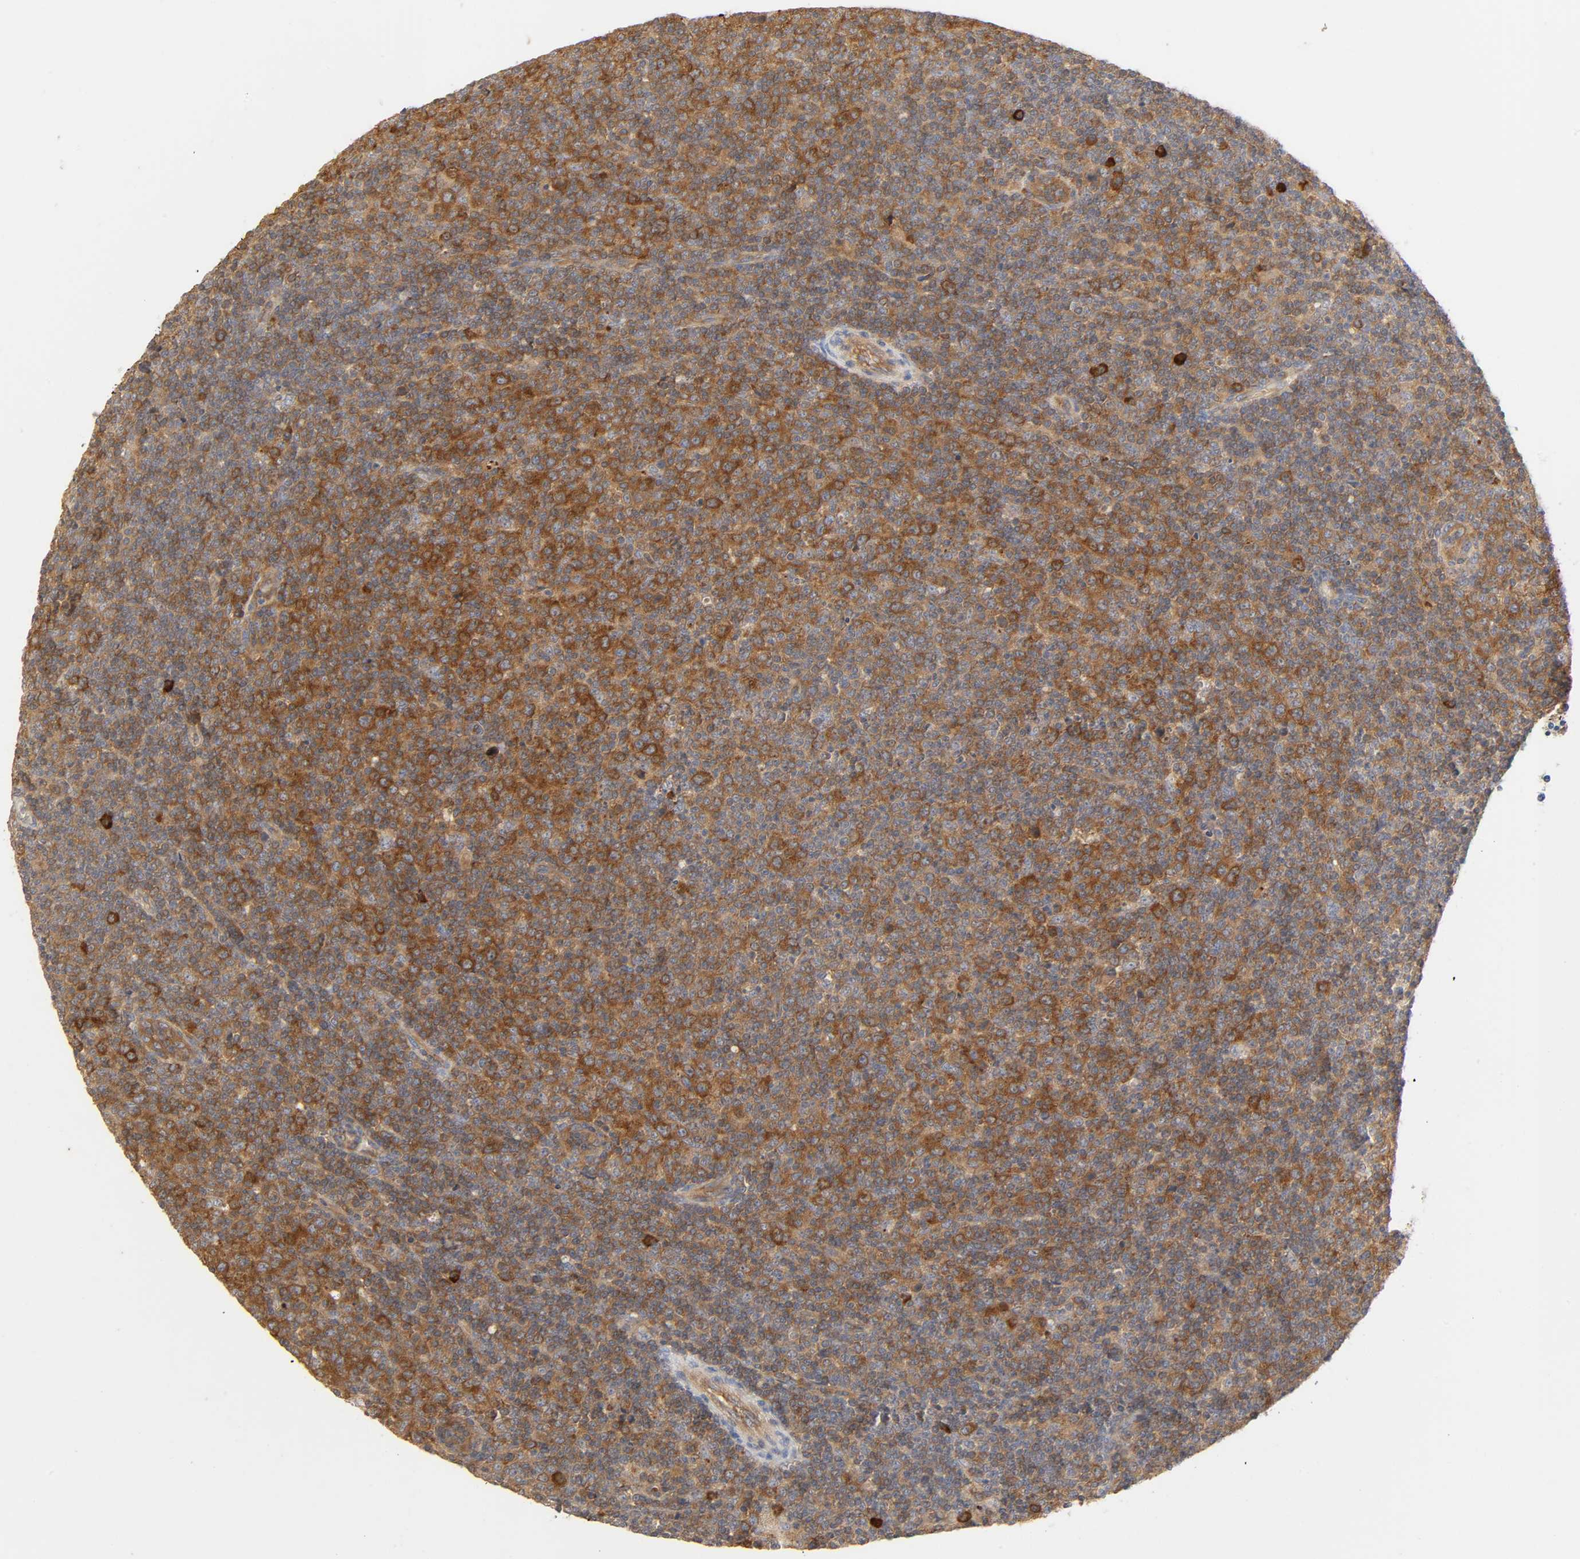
{"staining": {"intensity": "moderate", "quantity": ">75%", "location": "cytoplasmic/membranous"}, "tissue": "lymphoma", "cell_type": "Tumor cells", "image_type": "cancer", "snomed": [{"axis": "morphology", "description": "Malignant lymphoma, non-Hodgkin's type, Low grade"}, {"axis": "topography", "description": "Lymph node"}], "caption": "Moderate cytoplasmic/membranous positivity for a protein is identified in about >75% of tumor cells of low-grade malignant lymphoma, non-Hodgkin's type using immunohistochemistry.", "gene": "SCHIP1", "patient": {"sex": "male", "age": 70}}